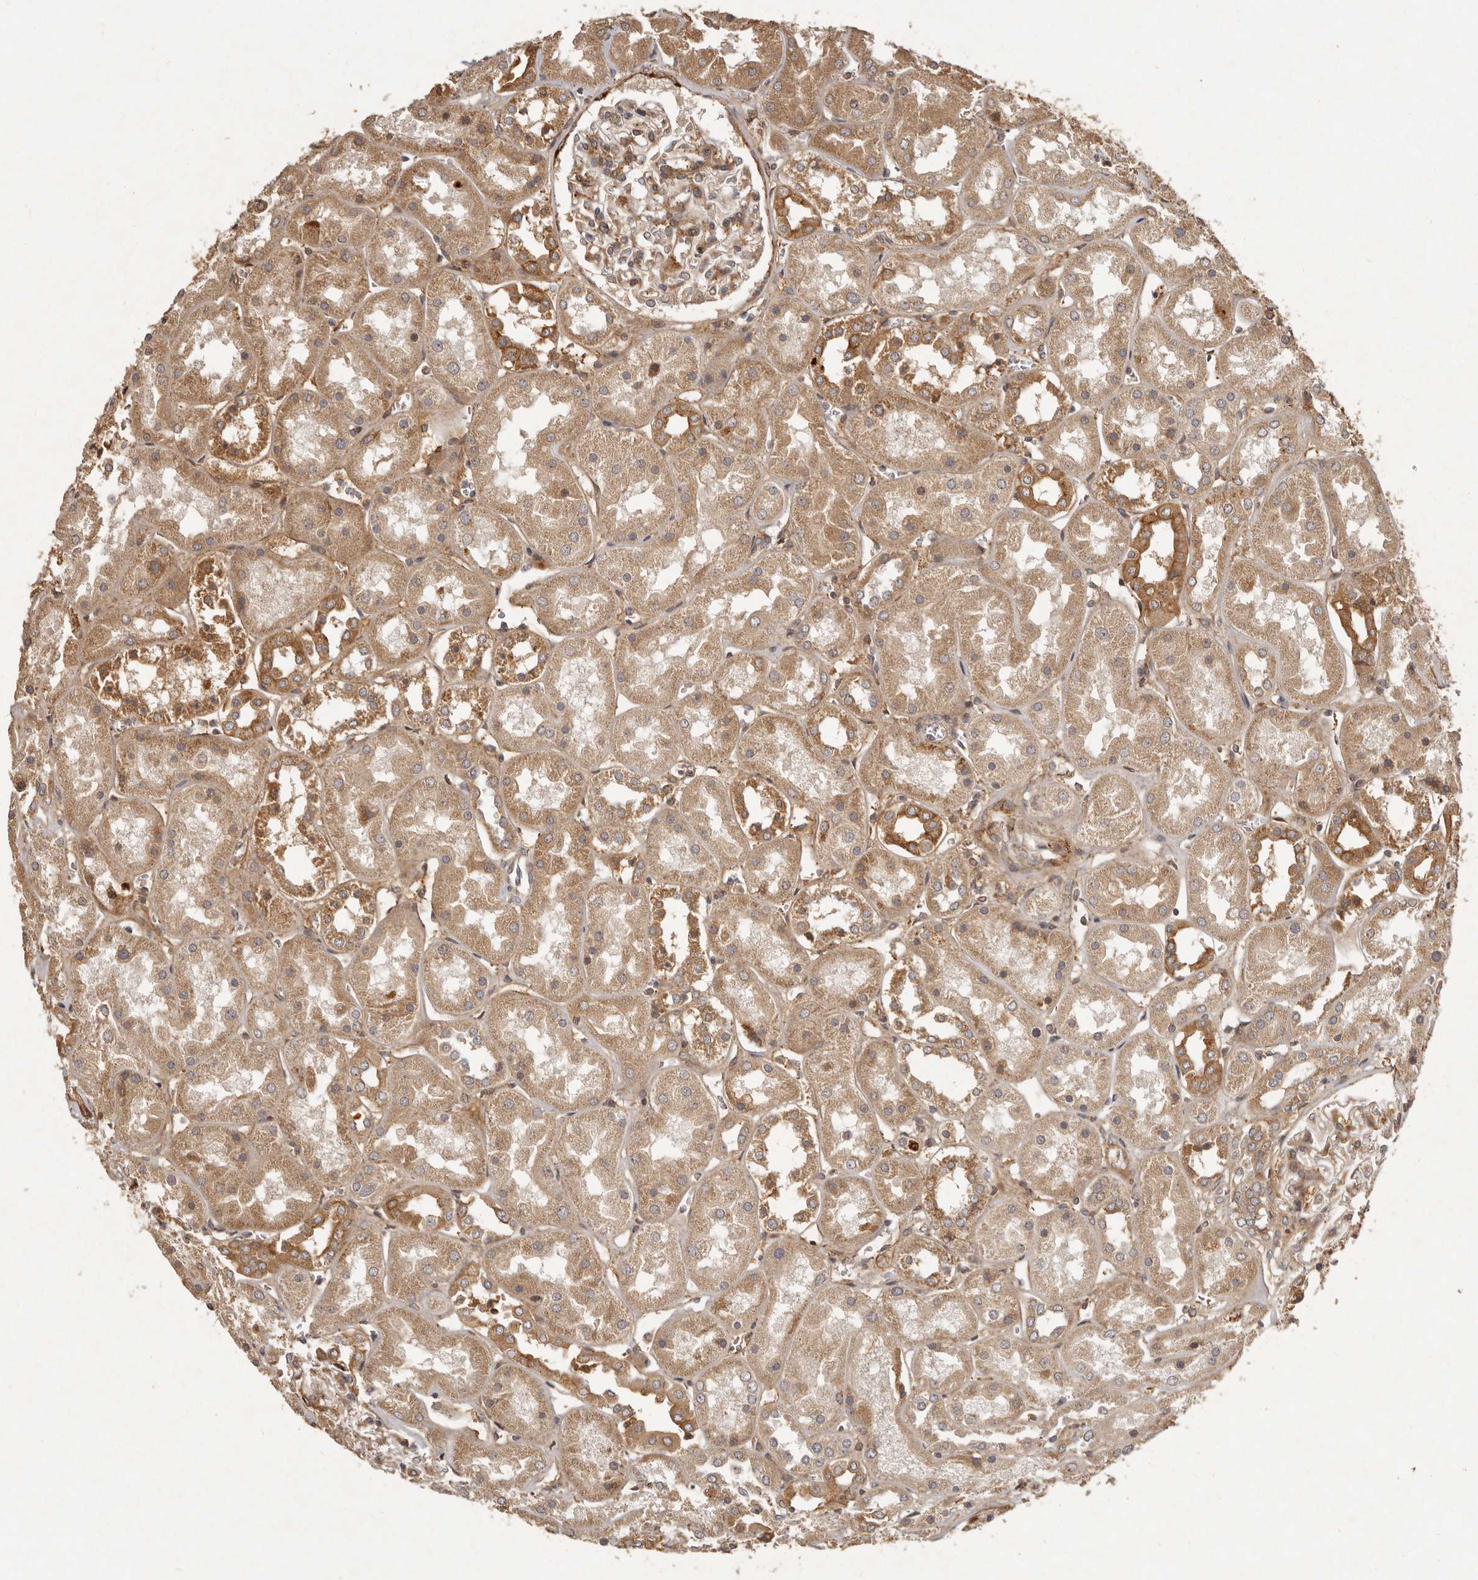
{"staining": {"intensity": "moderate", "quantity": ">75%", "location": "cytoplasmic/membranous"}, "tissue": "kidney", "cell_type": "Cells in glomeruli", "image_type": "normal", "snomed": [{"axis": "morphology", "description": "Normal tissue, NOS"}, {"axis": "topography", "description": "Kidney"}], "caption": "Immunohistochemical staining of unremarkable human kidney exhibits medium levels of moderate cytoplasmic/membranous staining in approximately >75% of cells in glomeruli.", "gene": "SEMA3A", "patient": {"sex": "male", "age": 70}}